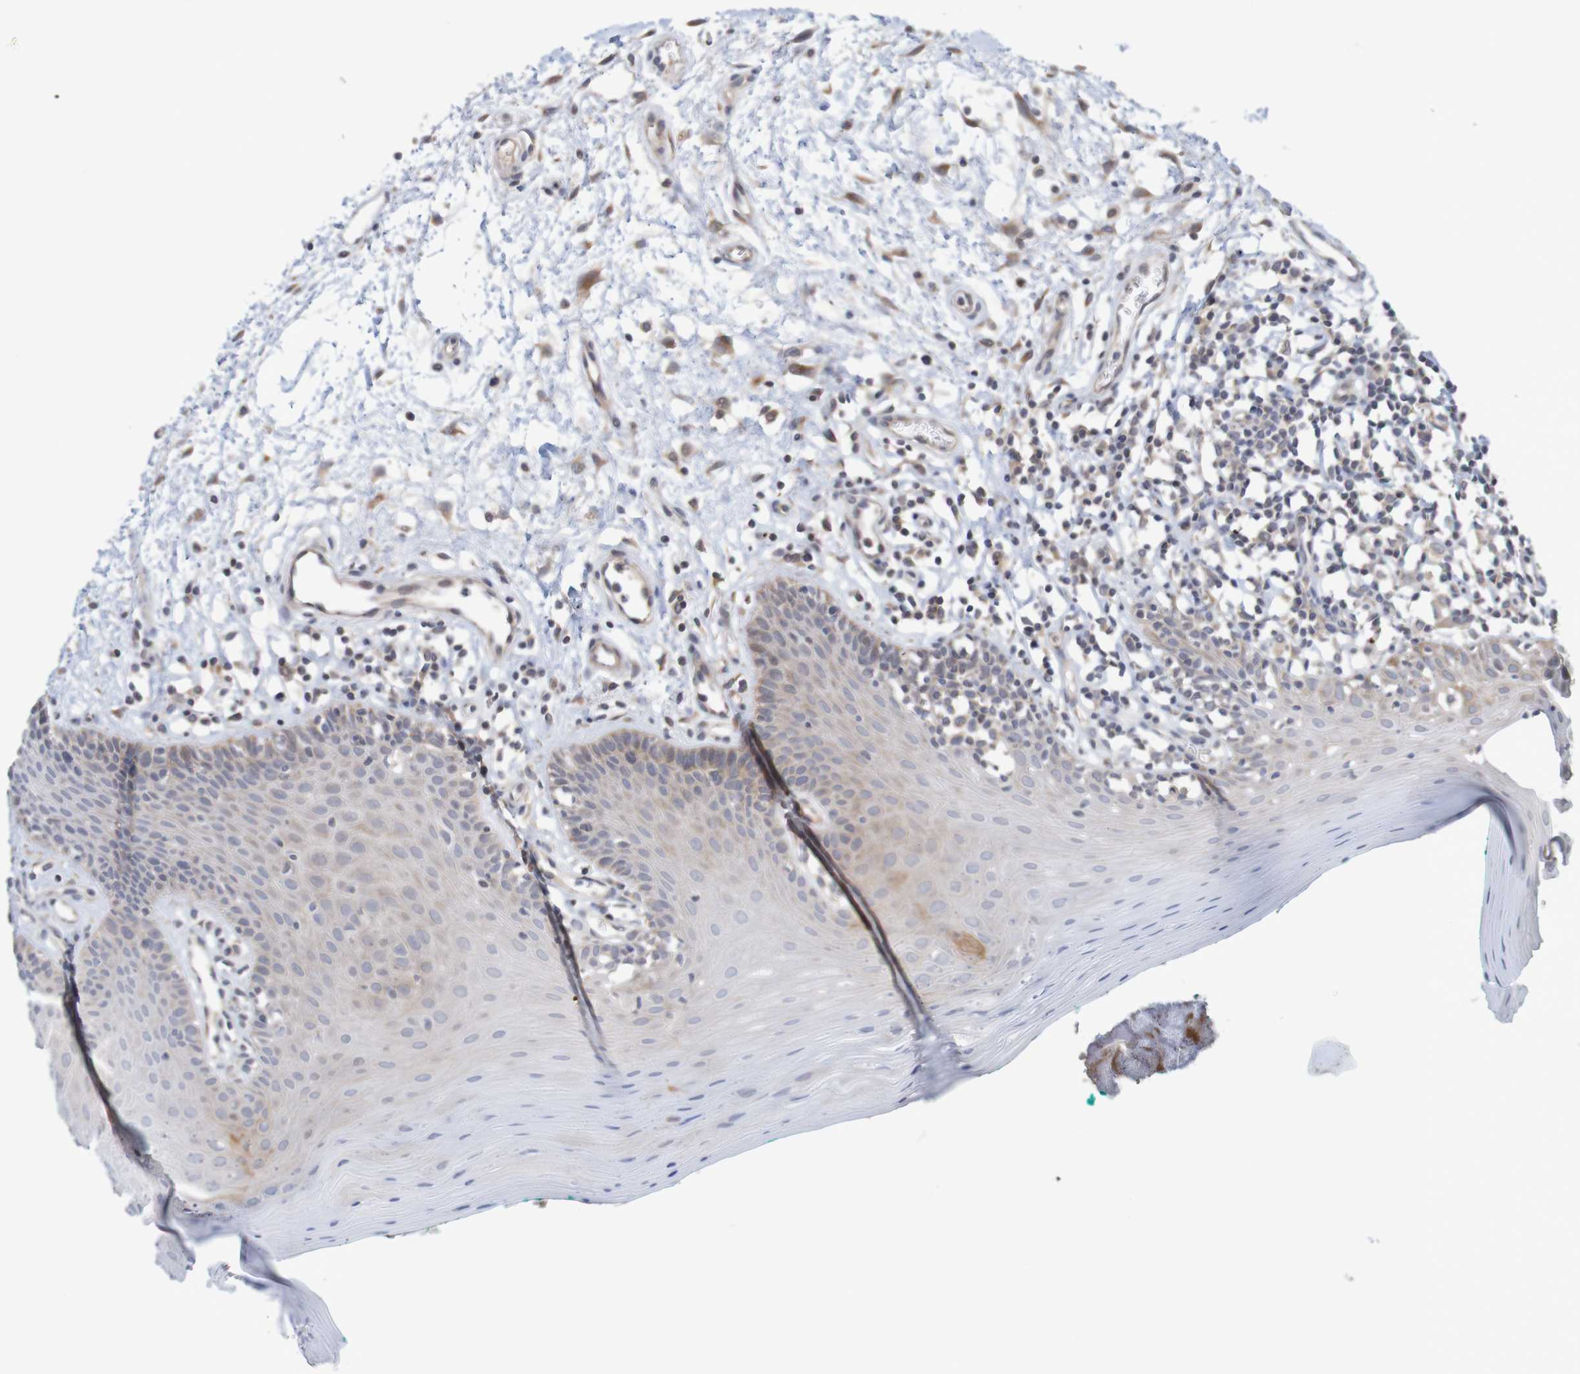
{"staining": {"intensity": "weak", "quantity": "<25%", "location": "cytoplasmic/membranous"}, "tissue": "oral mucosa", "cell_type": "Squamous epithelial cells", "image_type": "normal", "snomed": [{"axis": "morphology", "description": "Normal tissue, NOS"}, {"axis": "topography", "description": "Skeletal muscle"}, {"axis": "topography", "description": "Oral tissue"}], "caption": "The IHC histopathology image has no significant staining in squamous epithelial cells of oral mucosa. (DAB (3,3'-diaminobenzidine) immunohistochemistry (IHC), high magnification).", "gene": "ANKK1", "patient": {"sex": "male", "age": 58}}